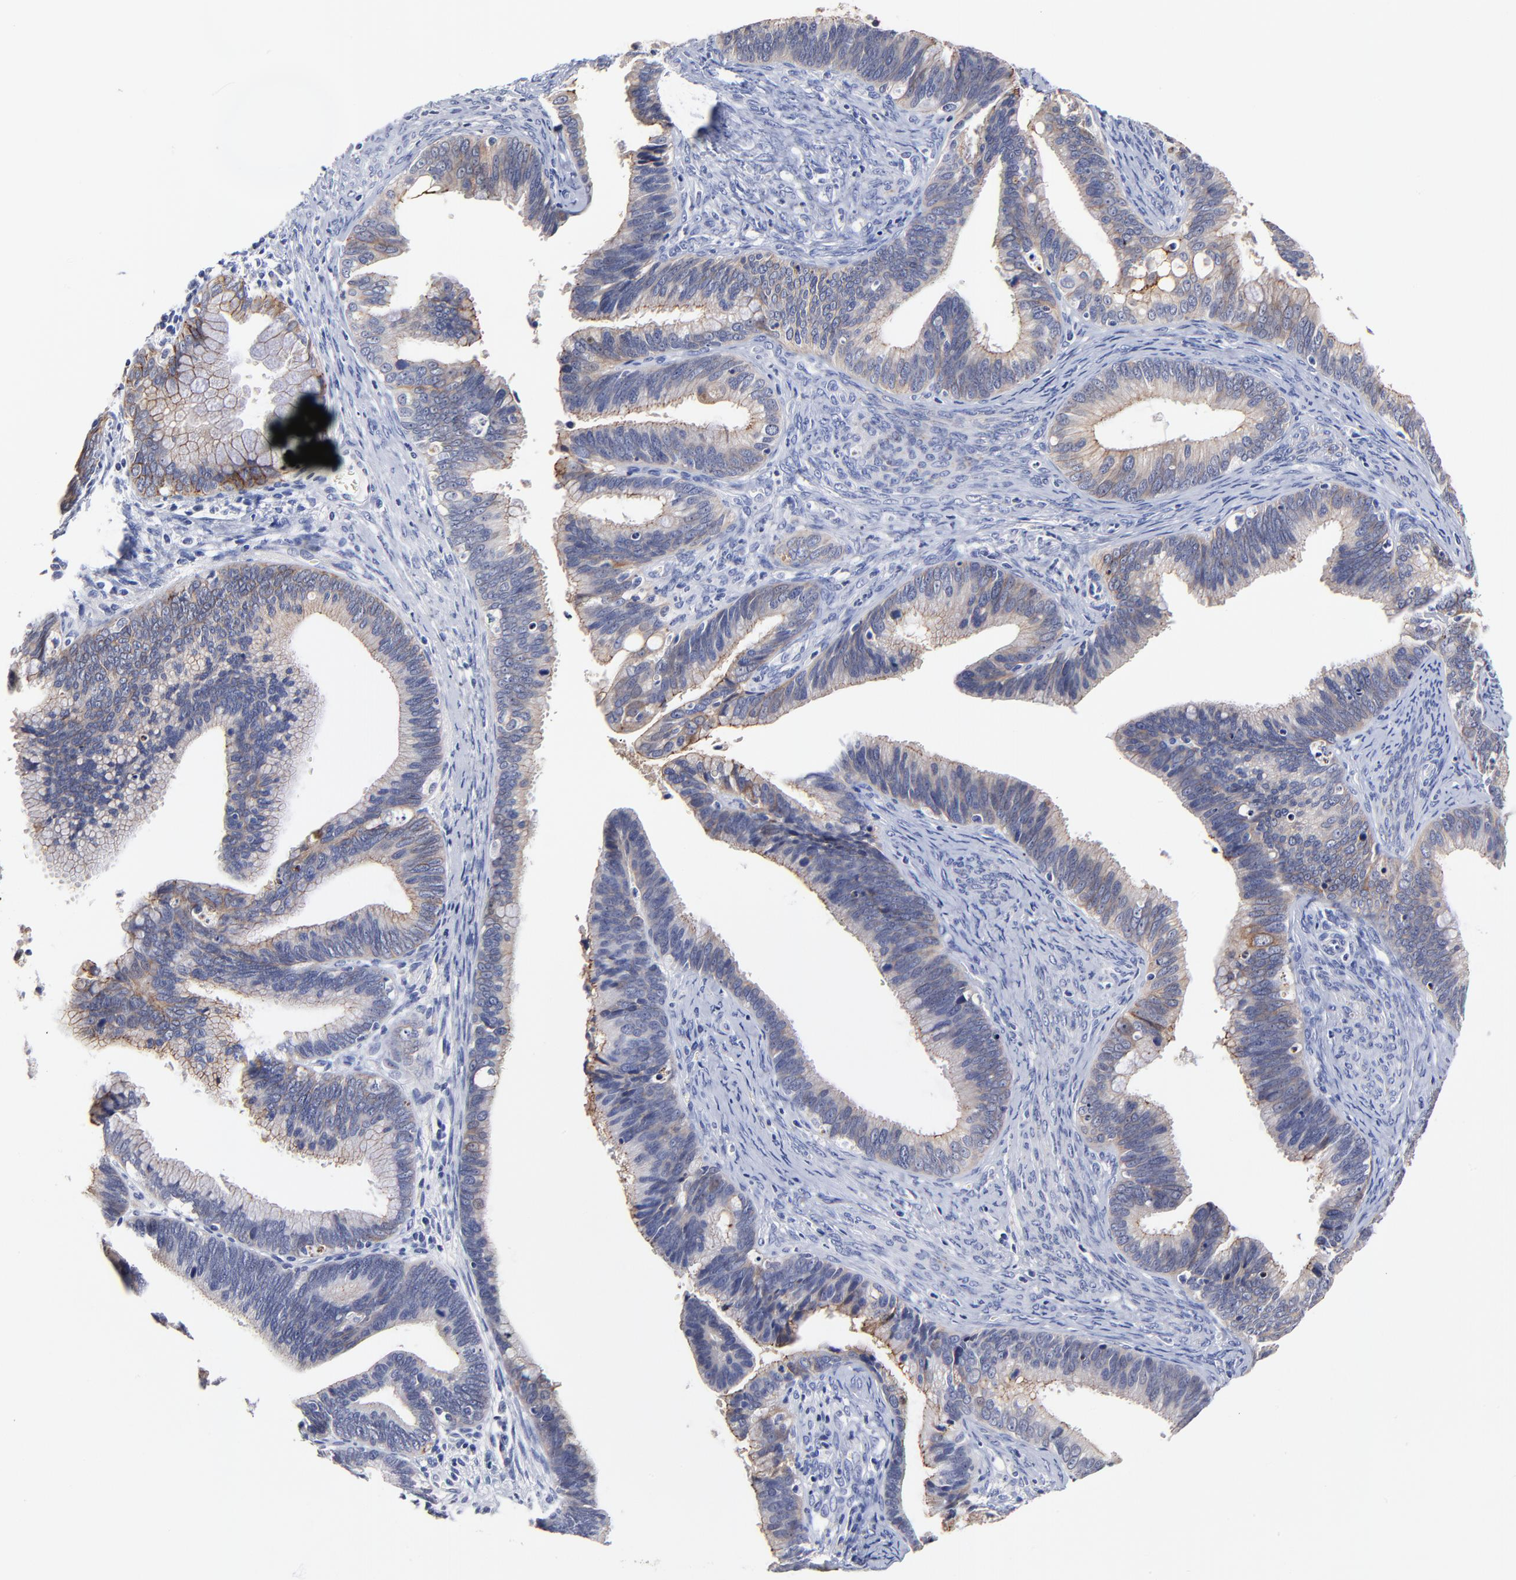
{"staining": {"intensity": "weak", "quantity": "<25%", "location": "cytoplasmic/membranous"}, "tissue": "cervical cancer", "cell_type": "Tumor cells", "image_type": "cancer", "snomed": [{"axis": "morphology", "description": "Adenocarcinoma, NOS"}, {"axis": "topography", "description": "Cervix"}], "caption": "High power microscopy image of an immunohistochemistry image of cervical cancer (adenocarcinoma), revealing no significant expression in tumor cells.", "gene": "CXADR", "patient": {"sex": "female", "age": 47}}